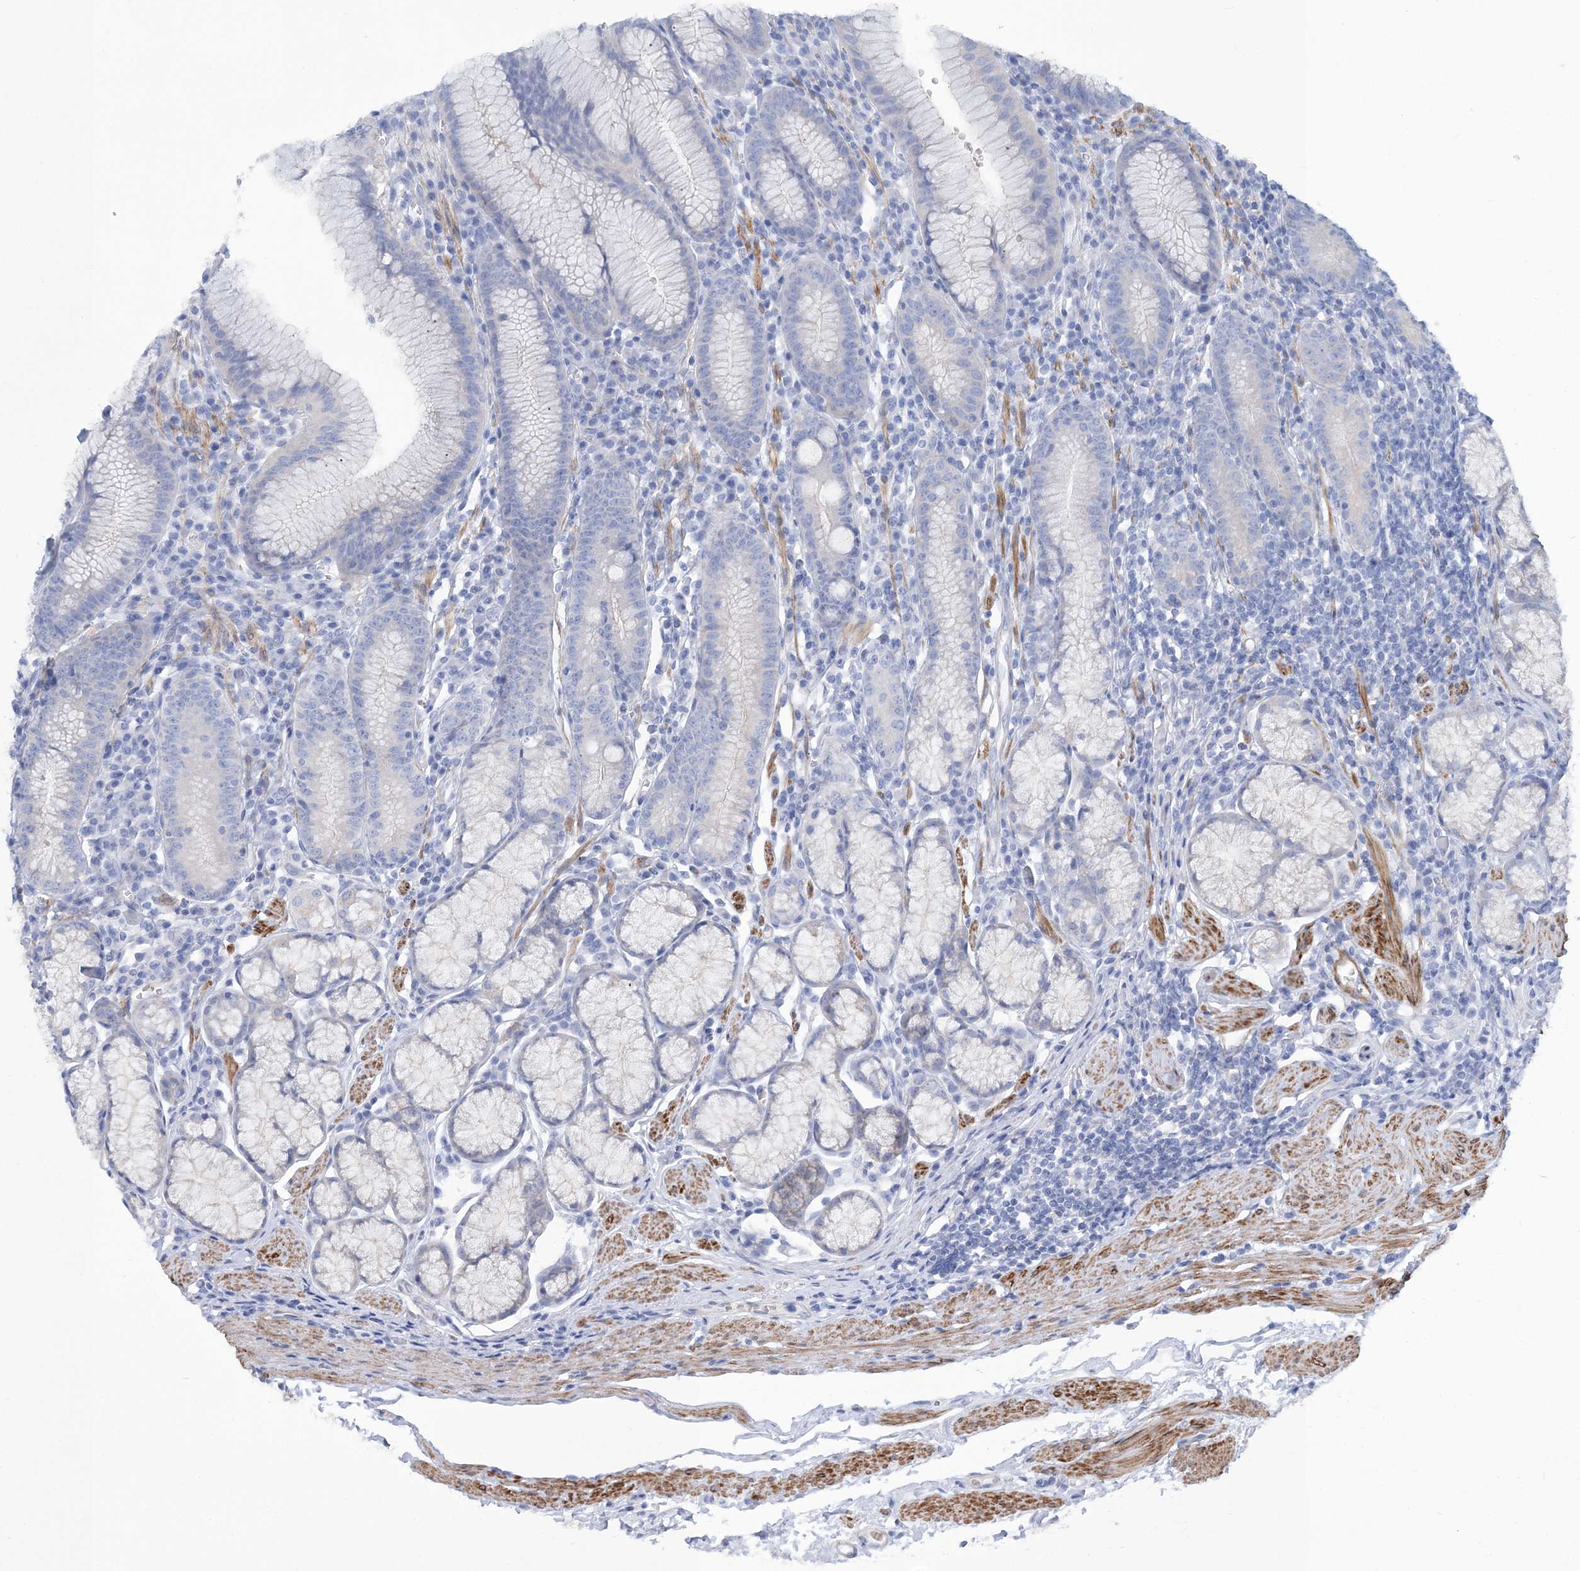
{"staining": {"intensity": "negative", "quantity": "none", "location": "none"}, "tissue": "stomach", "cell_type": "Glandular cells", "image_type": "normal", "snomed": [{"axis": "morphology", "description": "Normal tissue, NOS"}, {"axis": "topography", "description": "Stomach"}], "caption": "Immunohistochemistry (IHC) histopathology image of normal stomach stained for a protein (brown), which demonstrates no expression in glandular cells.", "gene": "WDR74", "patient": {"sex": "male", "age": 55}}